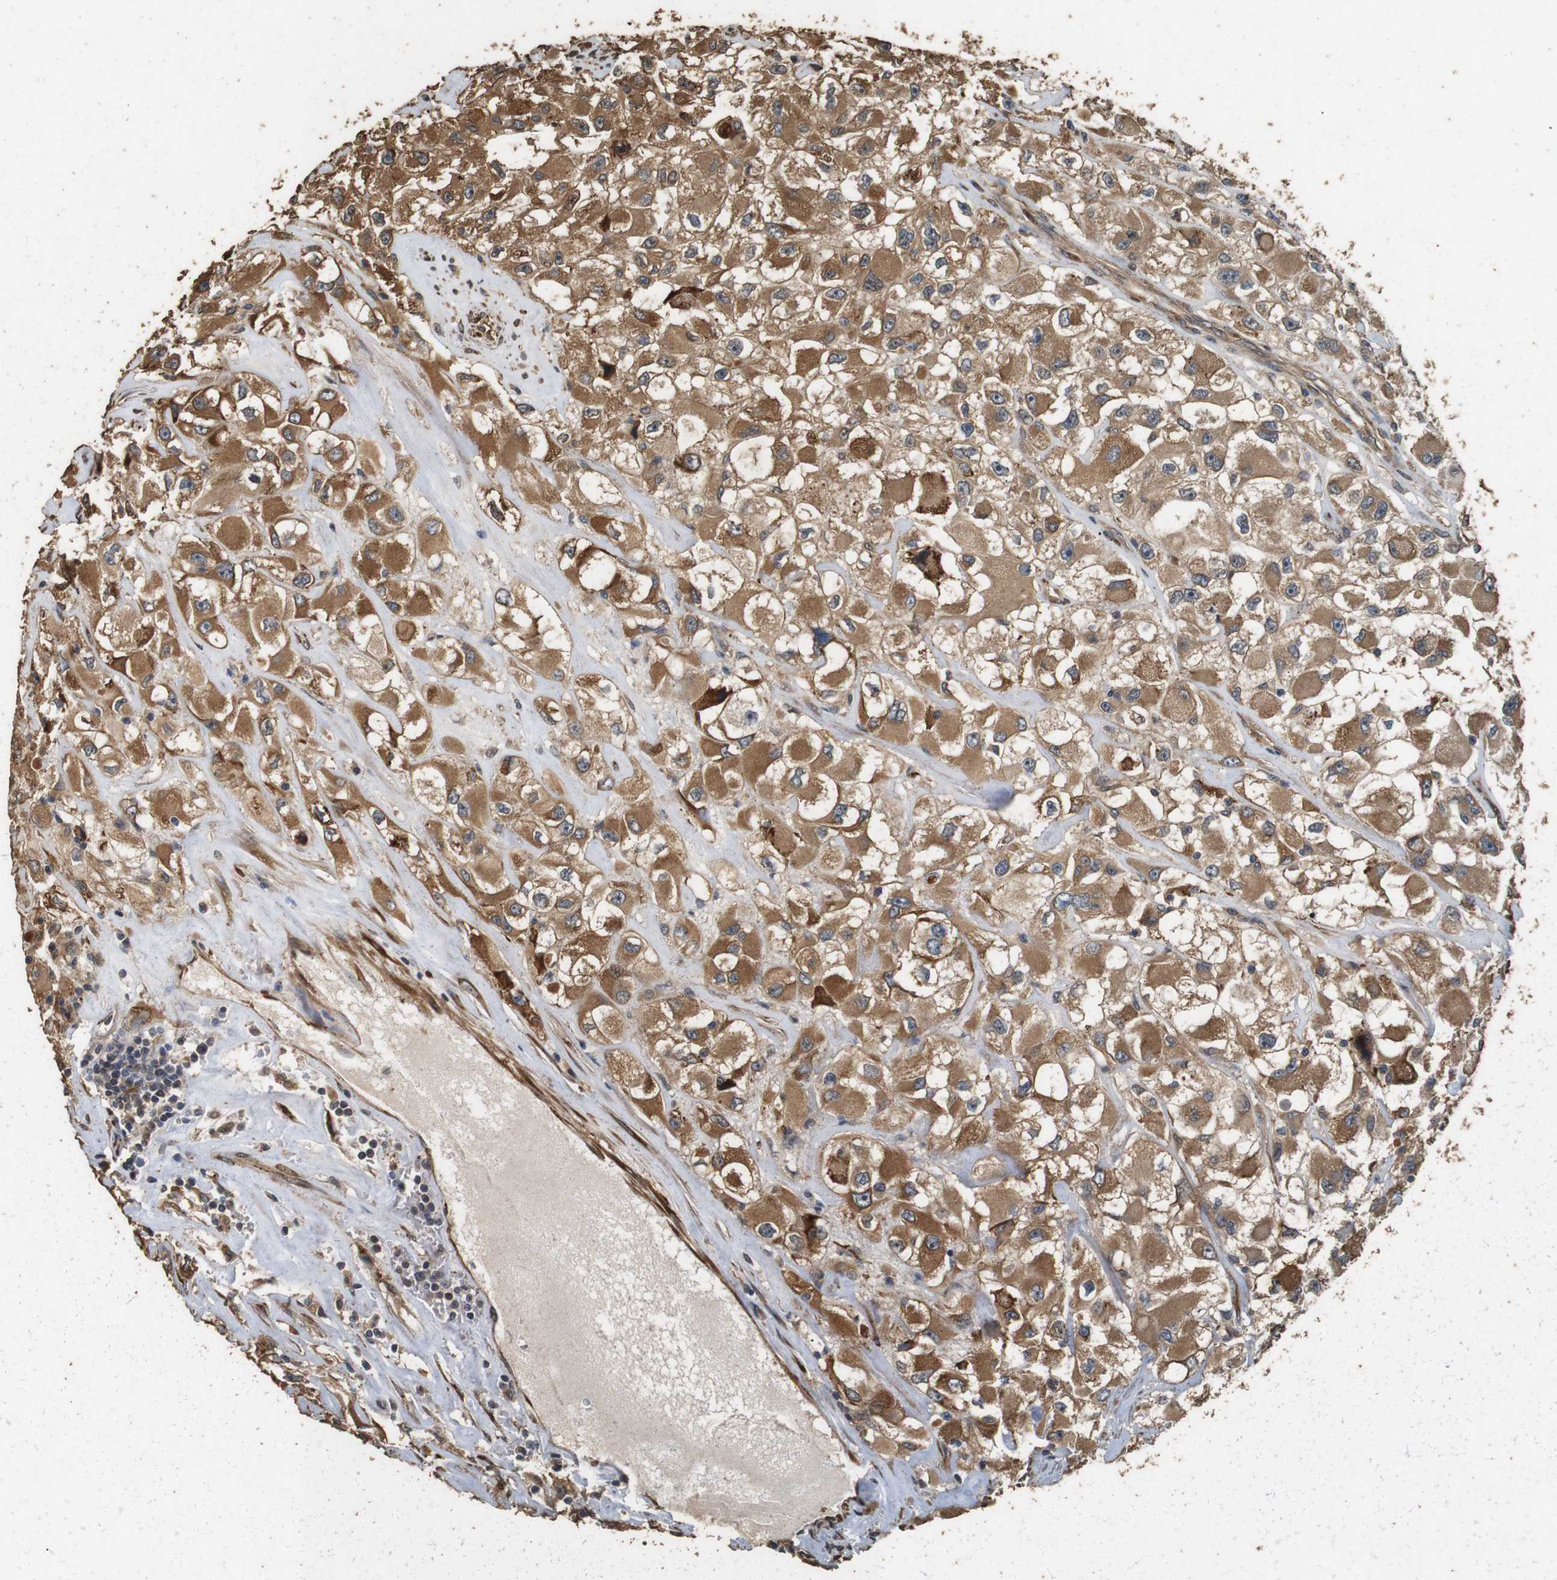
{"staining": {"intensity": "moderate", "quantity": ">75%", "location": "cytoplasmic/membranous"}, "tissue": "renal cancer", "cell_type": "Tumor cells", "image_type": "cancer", "snomed": [{"axis": "morphology", "description": "Adenocarcinoma, NOS"}, {"axis": "topography", "description": "Kidney"}], "caption": "Moderate cytoplasmic/membranous expression for a protein is seen in about >75% of tumor cells of renal cancer (adenocarcinoma) using immunohistochemistry.", "gene": "CNPY4", "patient": {"sex": "female", "age": 52}}